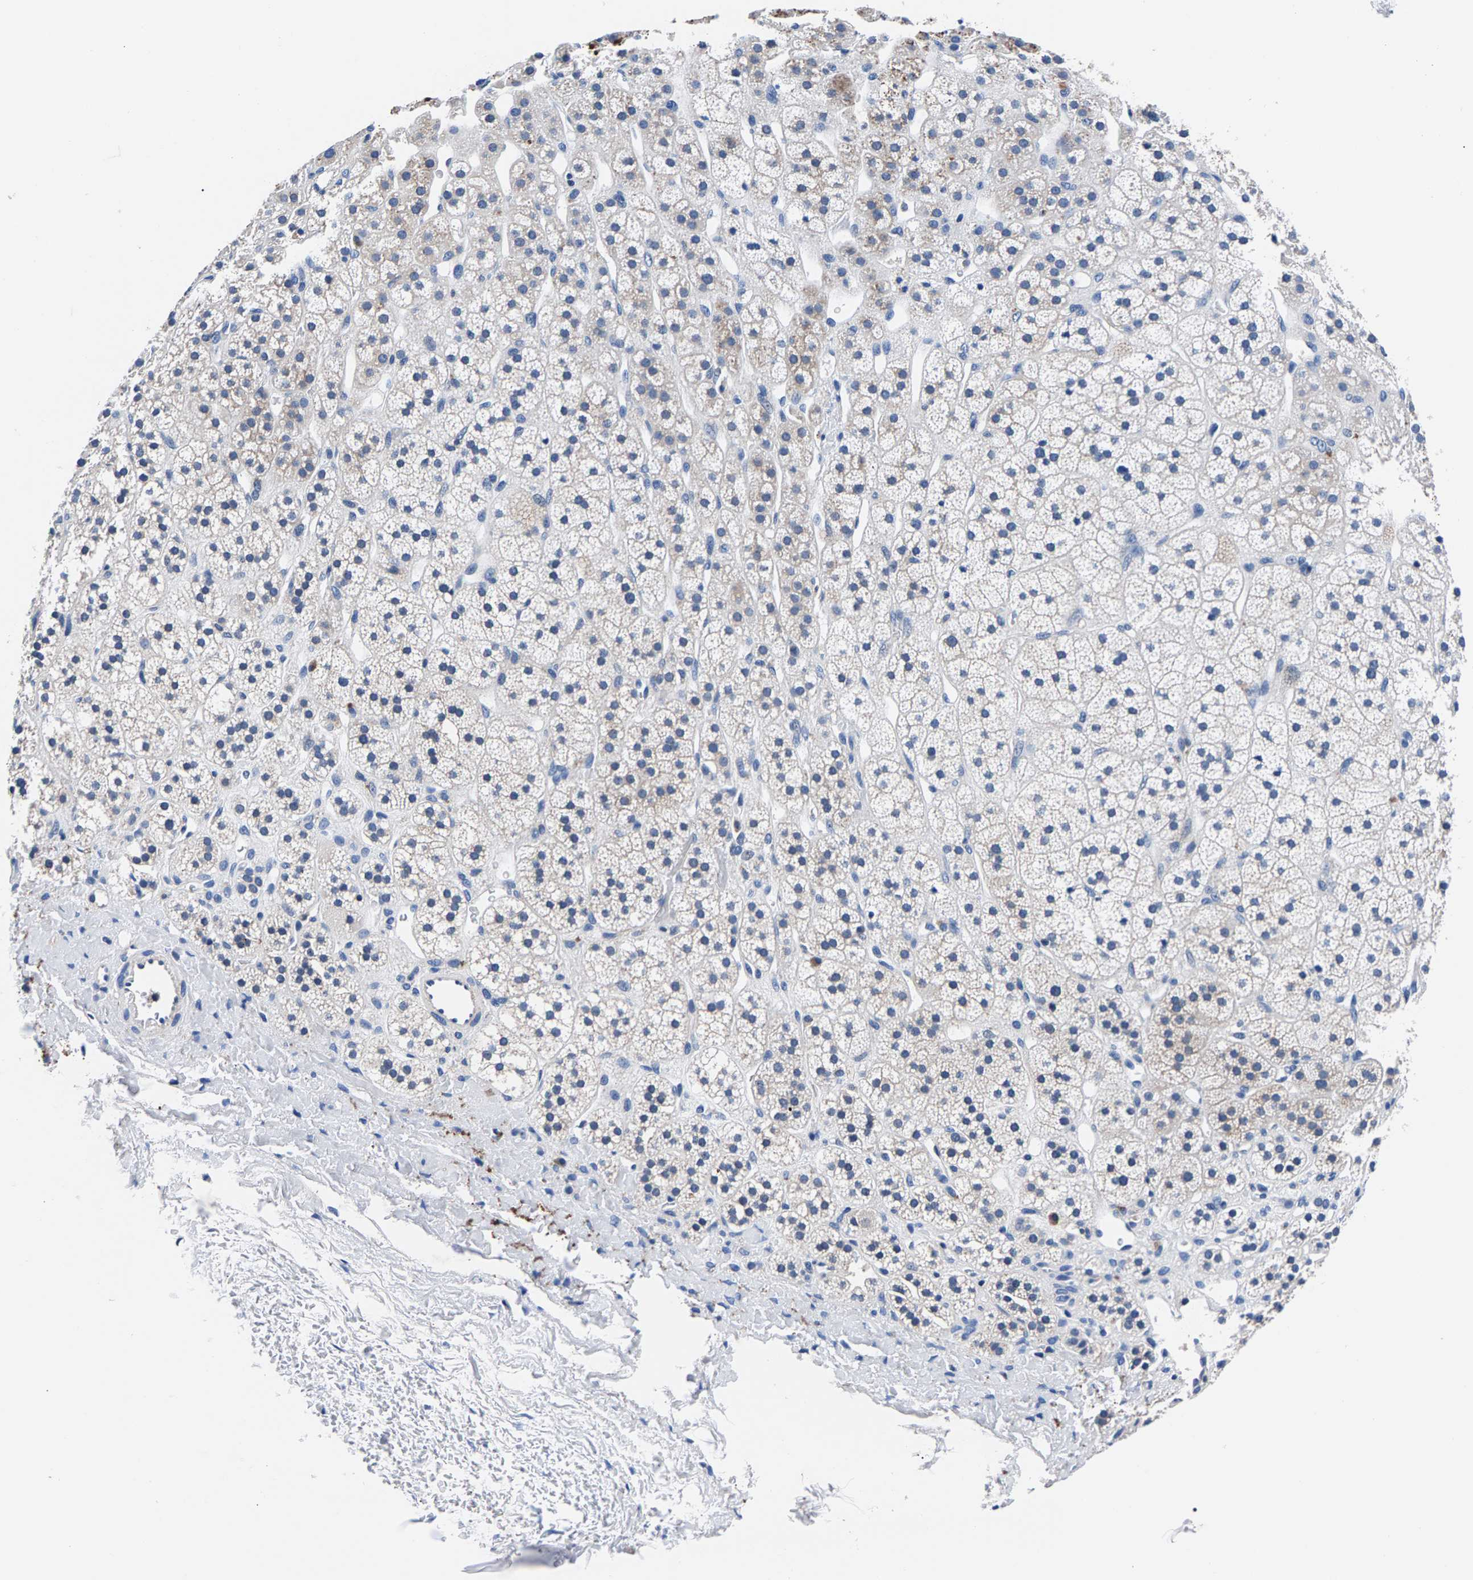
{"staining": {"intensity": "negative", "quantity": "none", "location": "none"}, "tissue": "adrenal gland", "cell_type": "Glandular cells", "image_type": "normal", "snomed": [{"axis": "morphology", "description": "Normal tissue, NOS"}, {"axis": "topography", "description": "Adrenal gland"}], "caption": "Immunohistochemistry (IHC) image of normal adrenal gland: human adrenal gland stained with DAB demonstrates no significant protein positivity in glandular cells. (DAB (3,3'-diaminobenzidine) immunohistochemistry (IHC) with hematoxylin counter stain).", "gene": "PHF24", "patient": {"sex": "male", "age": 56}}